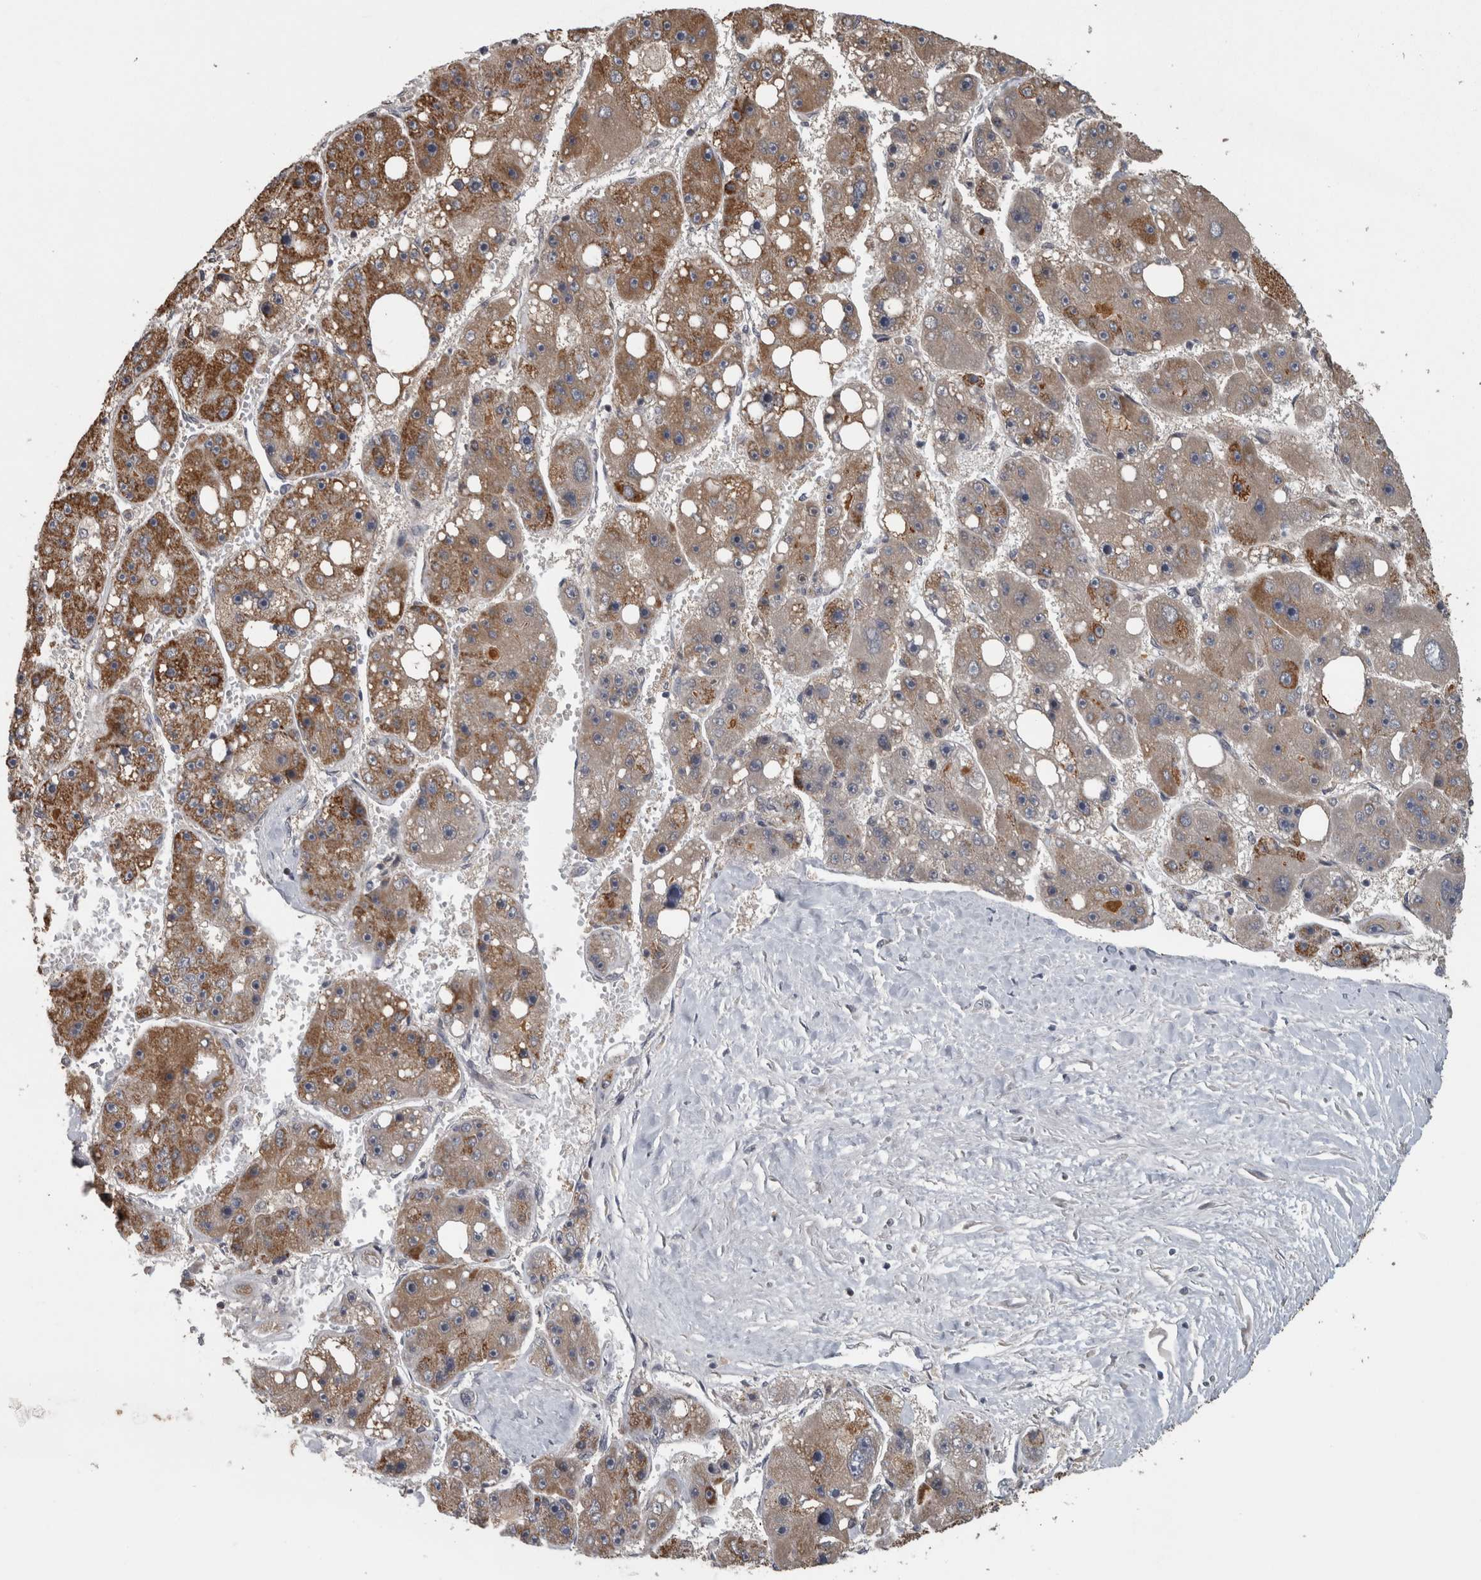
{"staining": {"intensity": "moderate", "quantity": ">75%", "location": "cytoplasmic/membranous"}, "tissue": "liver cancer", "cell_type": "Tumor cells", "image_type": "cancer", "snomed": [{"axis": "morphology", "description": "Carcinoma, Hepatocellular, NOS"}, {"axis": "topography", "description": "Liver"}], "caption": "Tumor cells show medium levels of moderate cytoplasmic/membranous staining in approximately >75% of cells in human liver cancer (hepatocellular carcinoma). (IHC, brightfield microscopy, high magnification).", "gene": "OR2K2", "patient": {"sex": "female", "age": 61}}